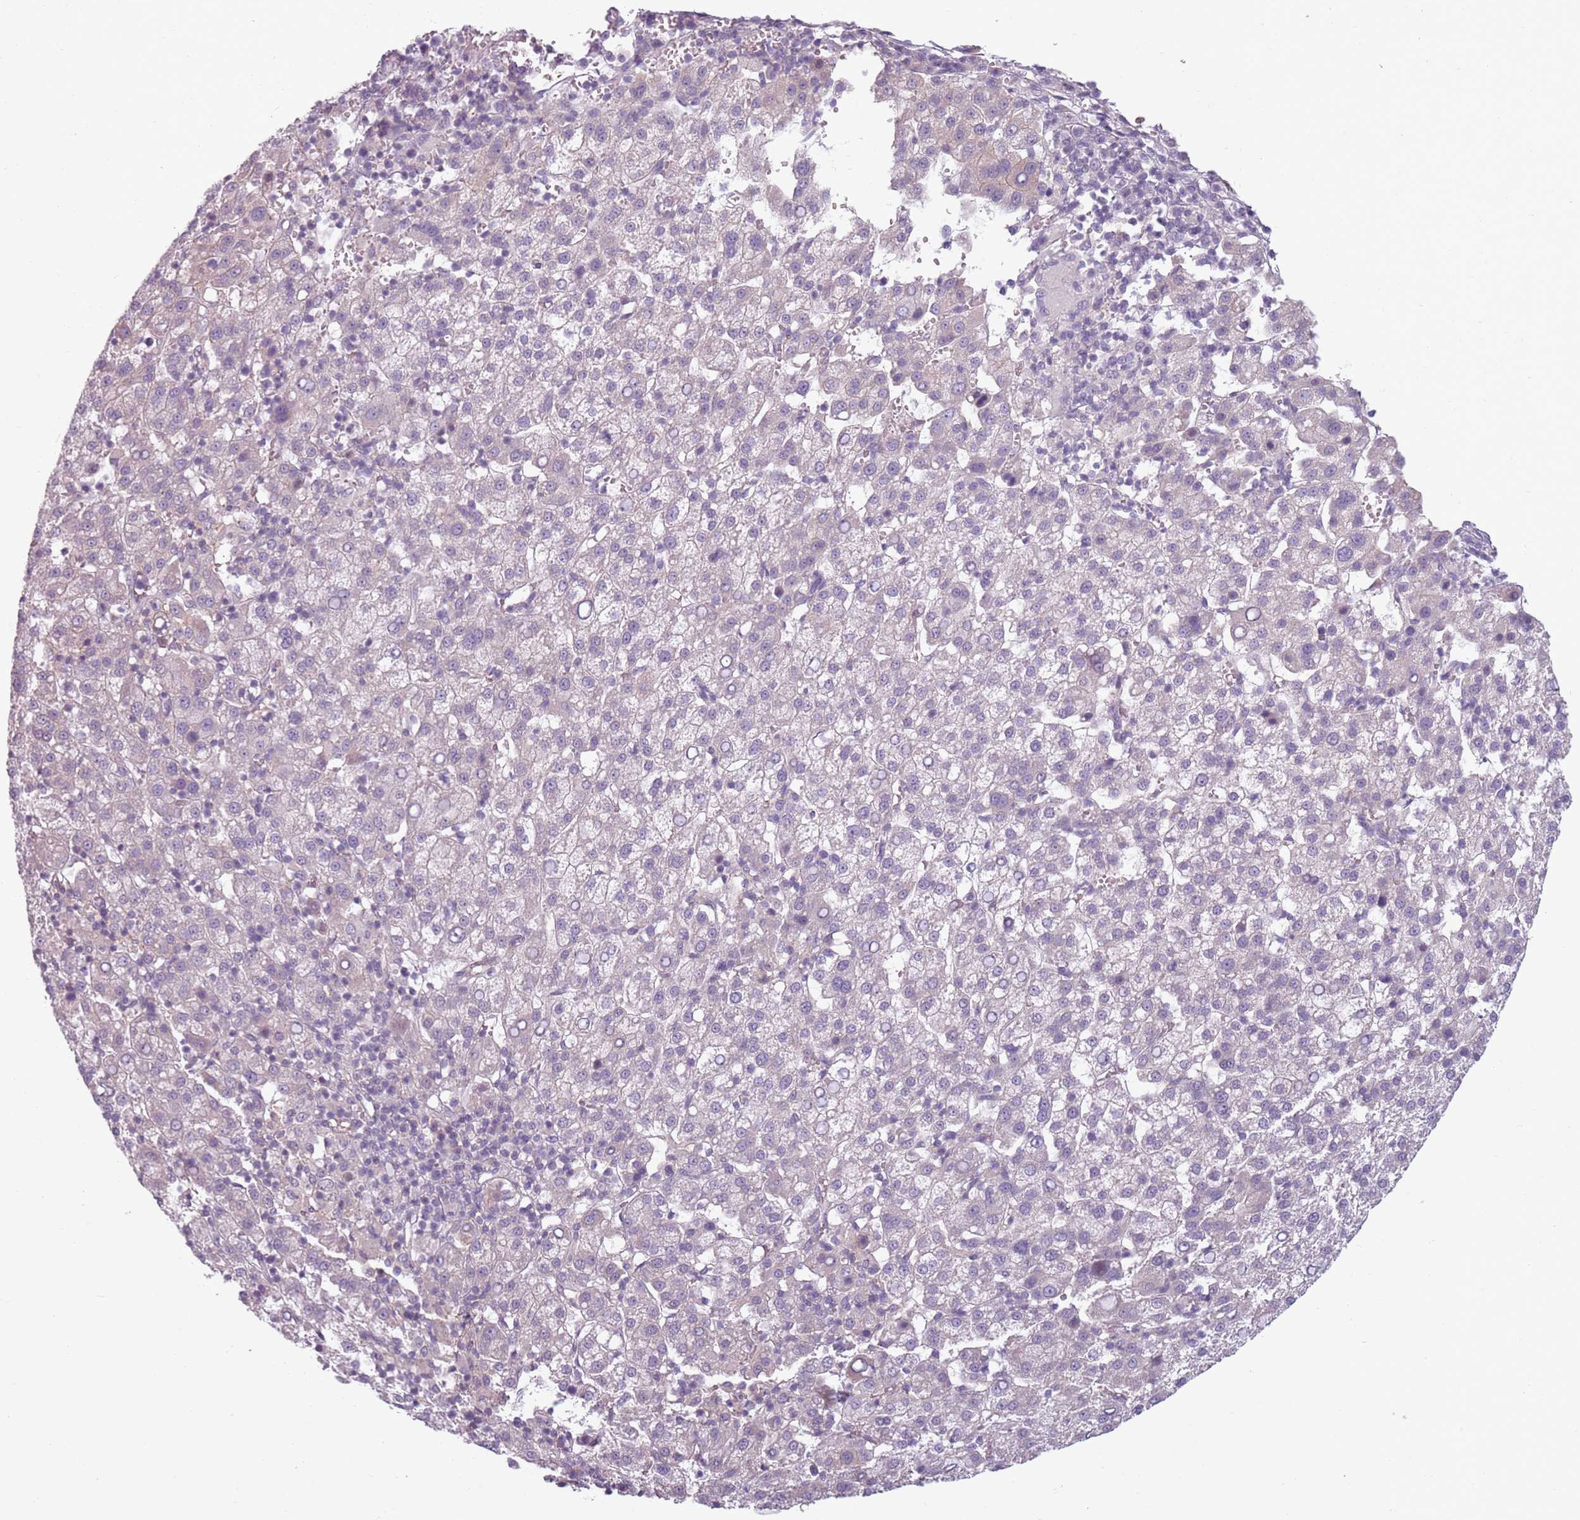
{"staining": {"intensity": "negative", "quantity": "none", "location": "none"}, "tissue": "liver cancer", "cell_type": "Tumor cells", "image_type": "cancer", "snomed": [{"axis": "morphology", "description": "Carcinoma, Hepatocellular, NOS"}, {"axis": "topography", "description": "Liver"}], "caption": "This is an immunohistochemistry (IHC) micrograph of human liver cancer. There is no expression in tumor cells.", "gene": "TLCD2", "patient": {"sex": "female", "age": 58}}